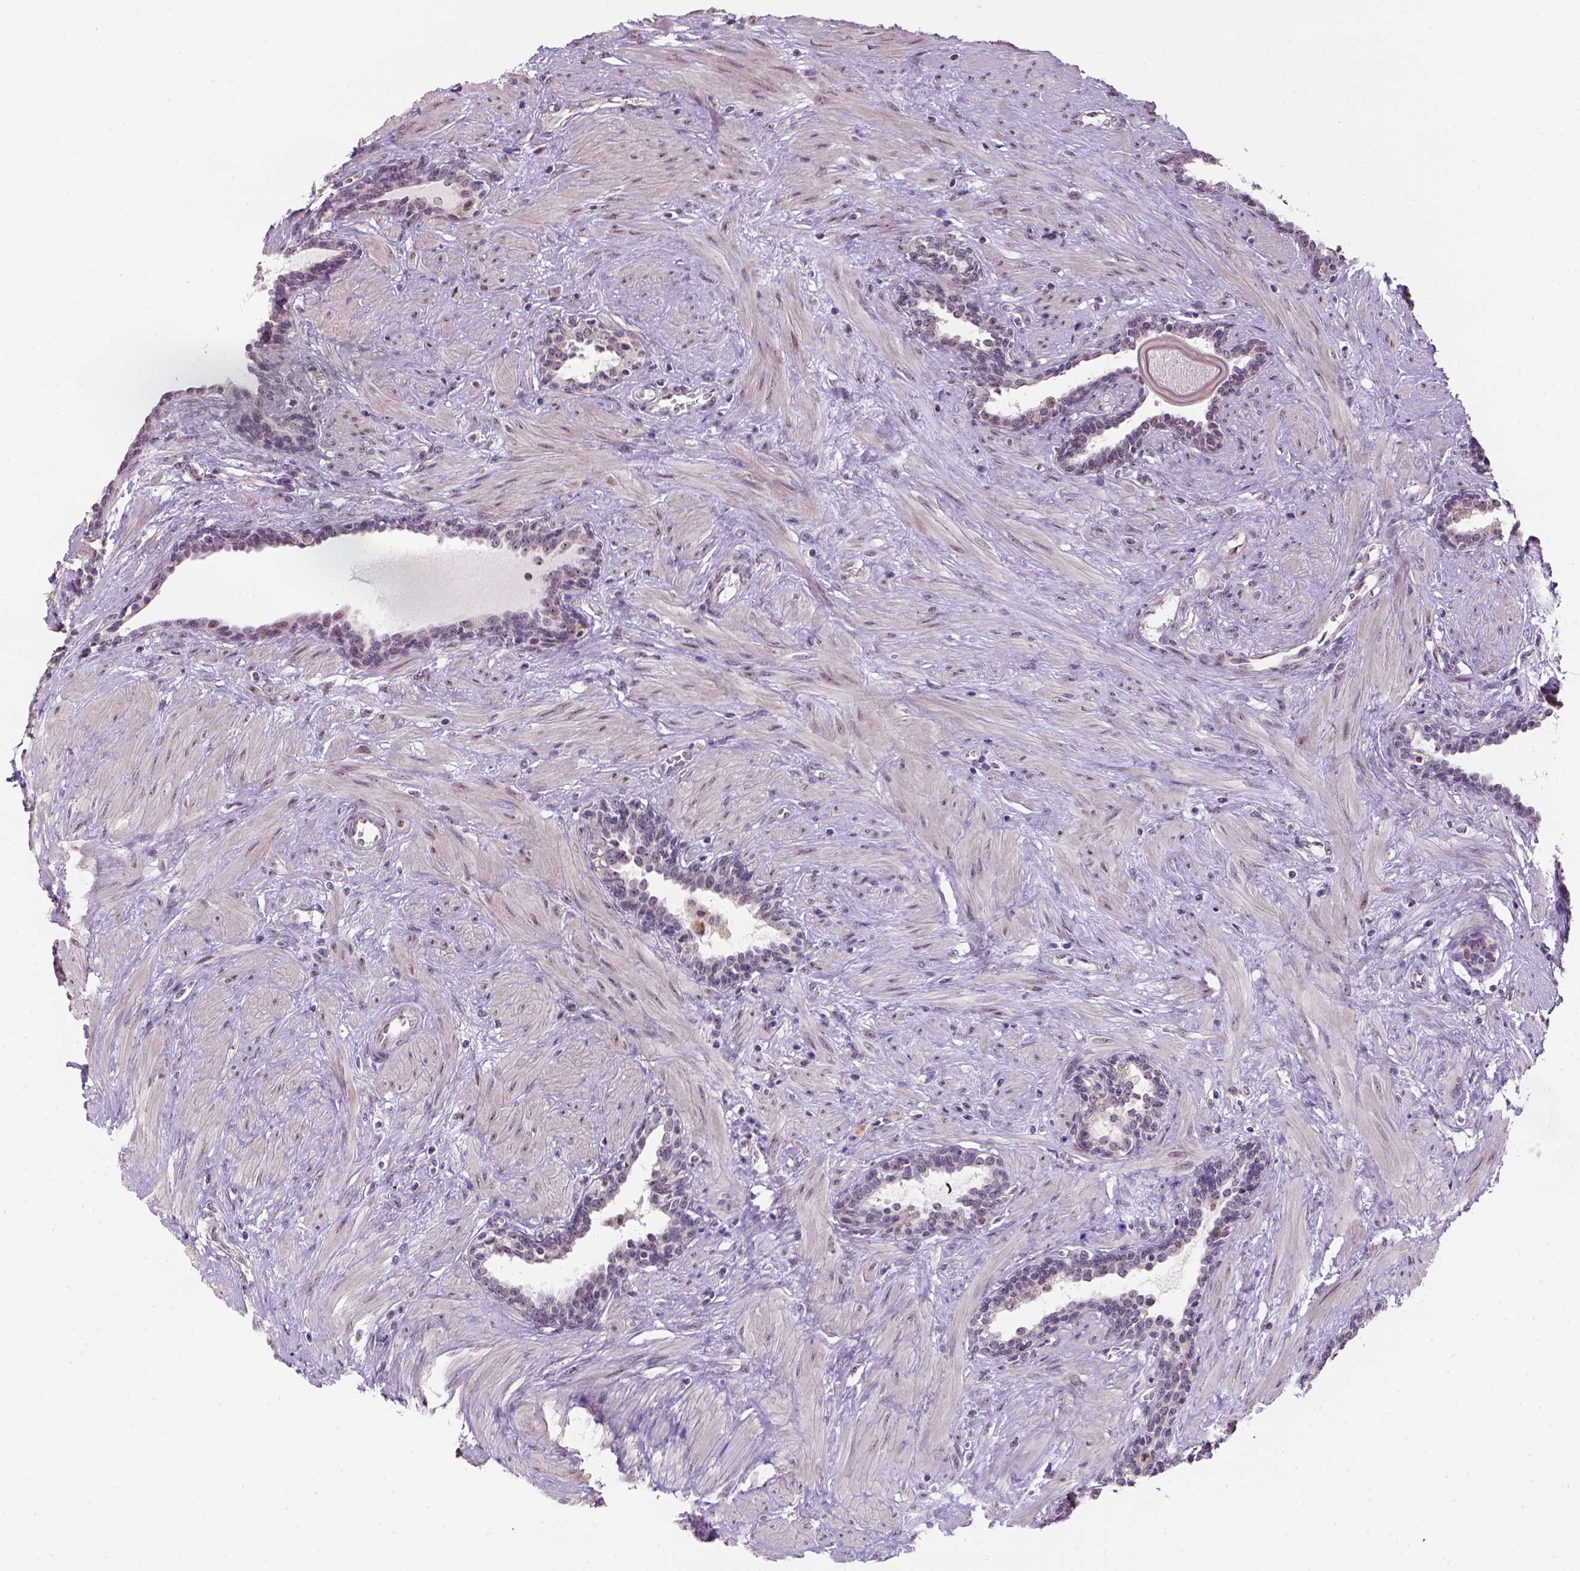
{"staining": {"intensity": "weak", "quantity": "<25%", "location": "nuclear"}, "tissue": "prostate", "cell_type": "Glandular cells", "image_type": "normal", "snomed": [{"axis": "morphology", "description": "Normal tissue, NOS"}, {"axis": "topography", "description": "Prostate"}], "caption": "Immunohistochemical staining of unremarkable human prostate shows no significant expression in glandular cells. (Brightfield microscopy of DAB immunohistochemistry at high magnification).", "gene": "DDX50", "patient": {"sex": "male", "age": 55}}